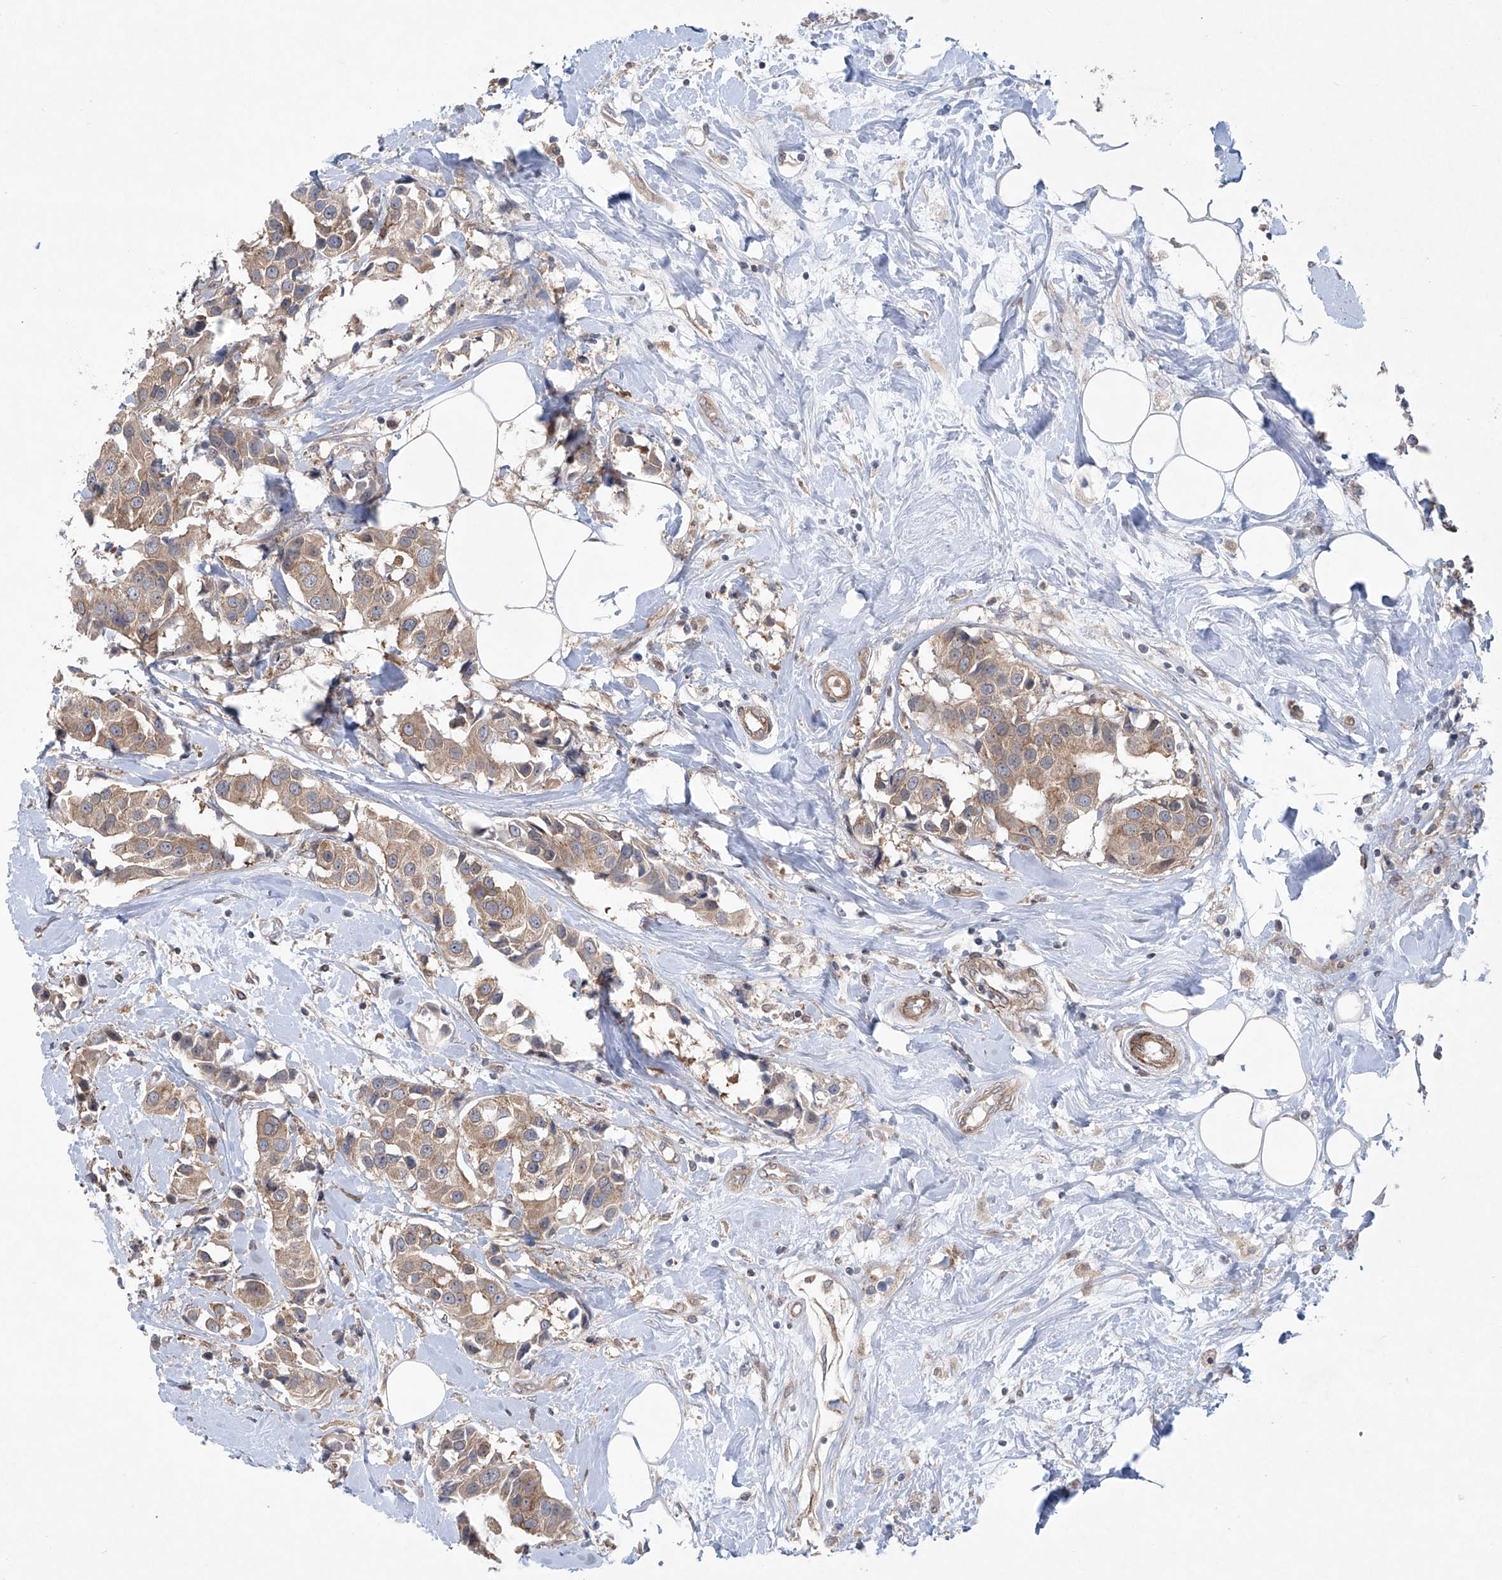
{"staining": {"intensity": "moderate", "quantity": ">75%", "location": "cytoplasmic/membranous"}, "tissue": "breast cancer", "cell_type": "Tumor cells", "image_type": "cancer", "snomed": [{"axis": "morphology", "description": "Normal tissue, NOS"}, {"axis": "morphology", "description": "Duct carcinoma"}, {"axis": "topography", "description": "Breast"}], "caption": "A brown stain highlights moderate cytoplasmic/membranous positivity of a protein in human breast cancer (invasive ductal carcinoma) tumor cells. Ihc stains the protein in brown and the nuclei are stained blue.", "gene": "KLC4", "patient": {"sex": "female", "age": 39}}